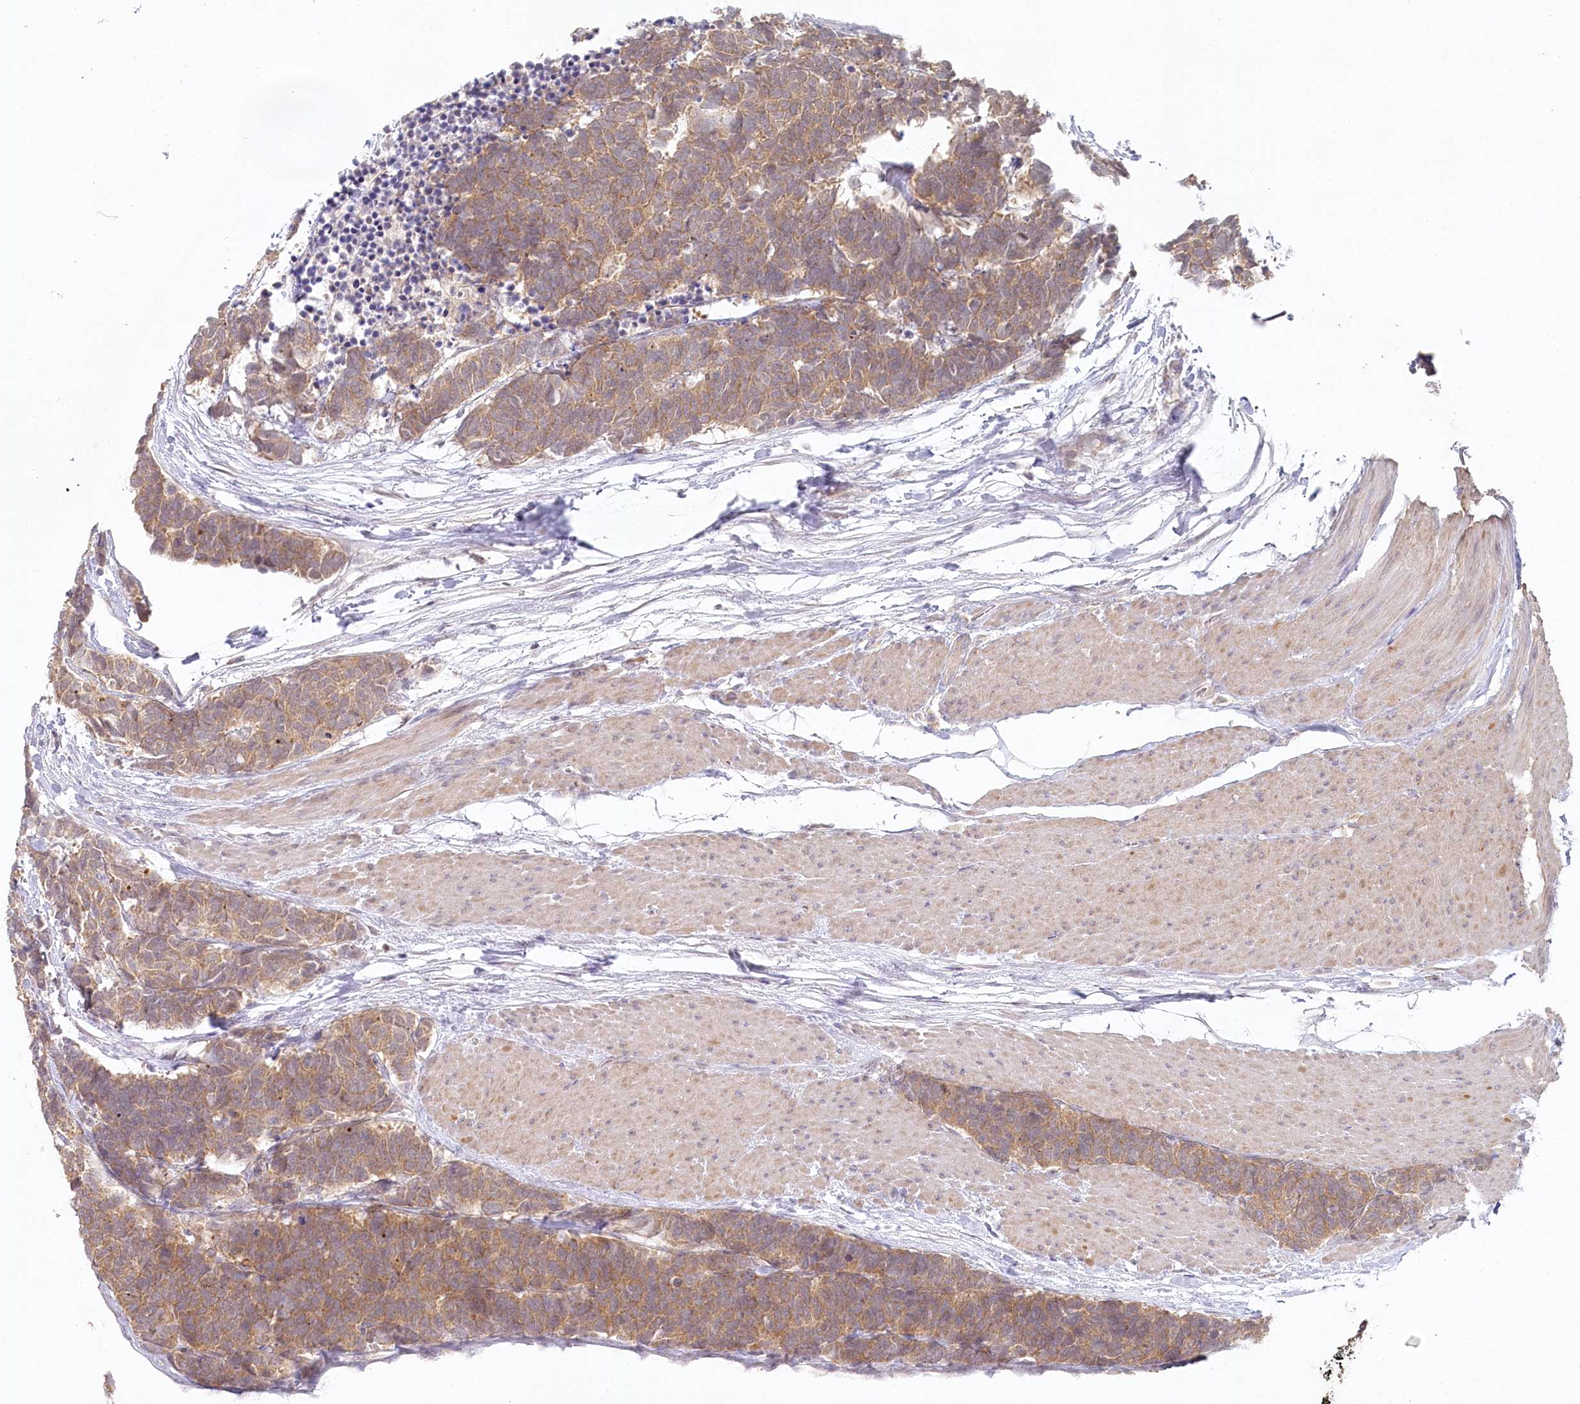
{"staining": {"intensity": "moderate", "quantity": ">75%", "location": "cytoplasmic/membranous"}, "tissue": "carcinoid", "cell_type": "Tumor cells", "image_type": "cancer", "snomed": [{"axis": "morphology", "description": "Carcinoma, NOS"}, {"axis": "morphology", "description": "Carcinoid, malignant, NOS"}, {"axis": "topography", "description": "Urinary bladder"}], "caption": "Moderate cytoplasmic/membranous expression is appreciated in about >75% of tumor cells in carcinoid (malignant). (IHC, brightfield microscopy, high magnification).", "gene": "AAMDC", "patient": {"sex": "male", "age": 57}}